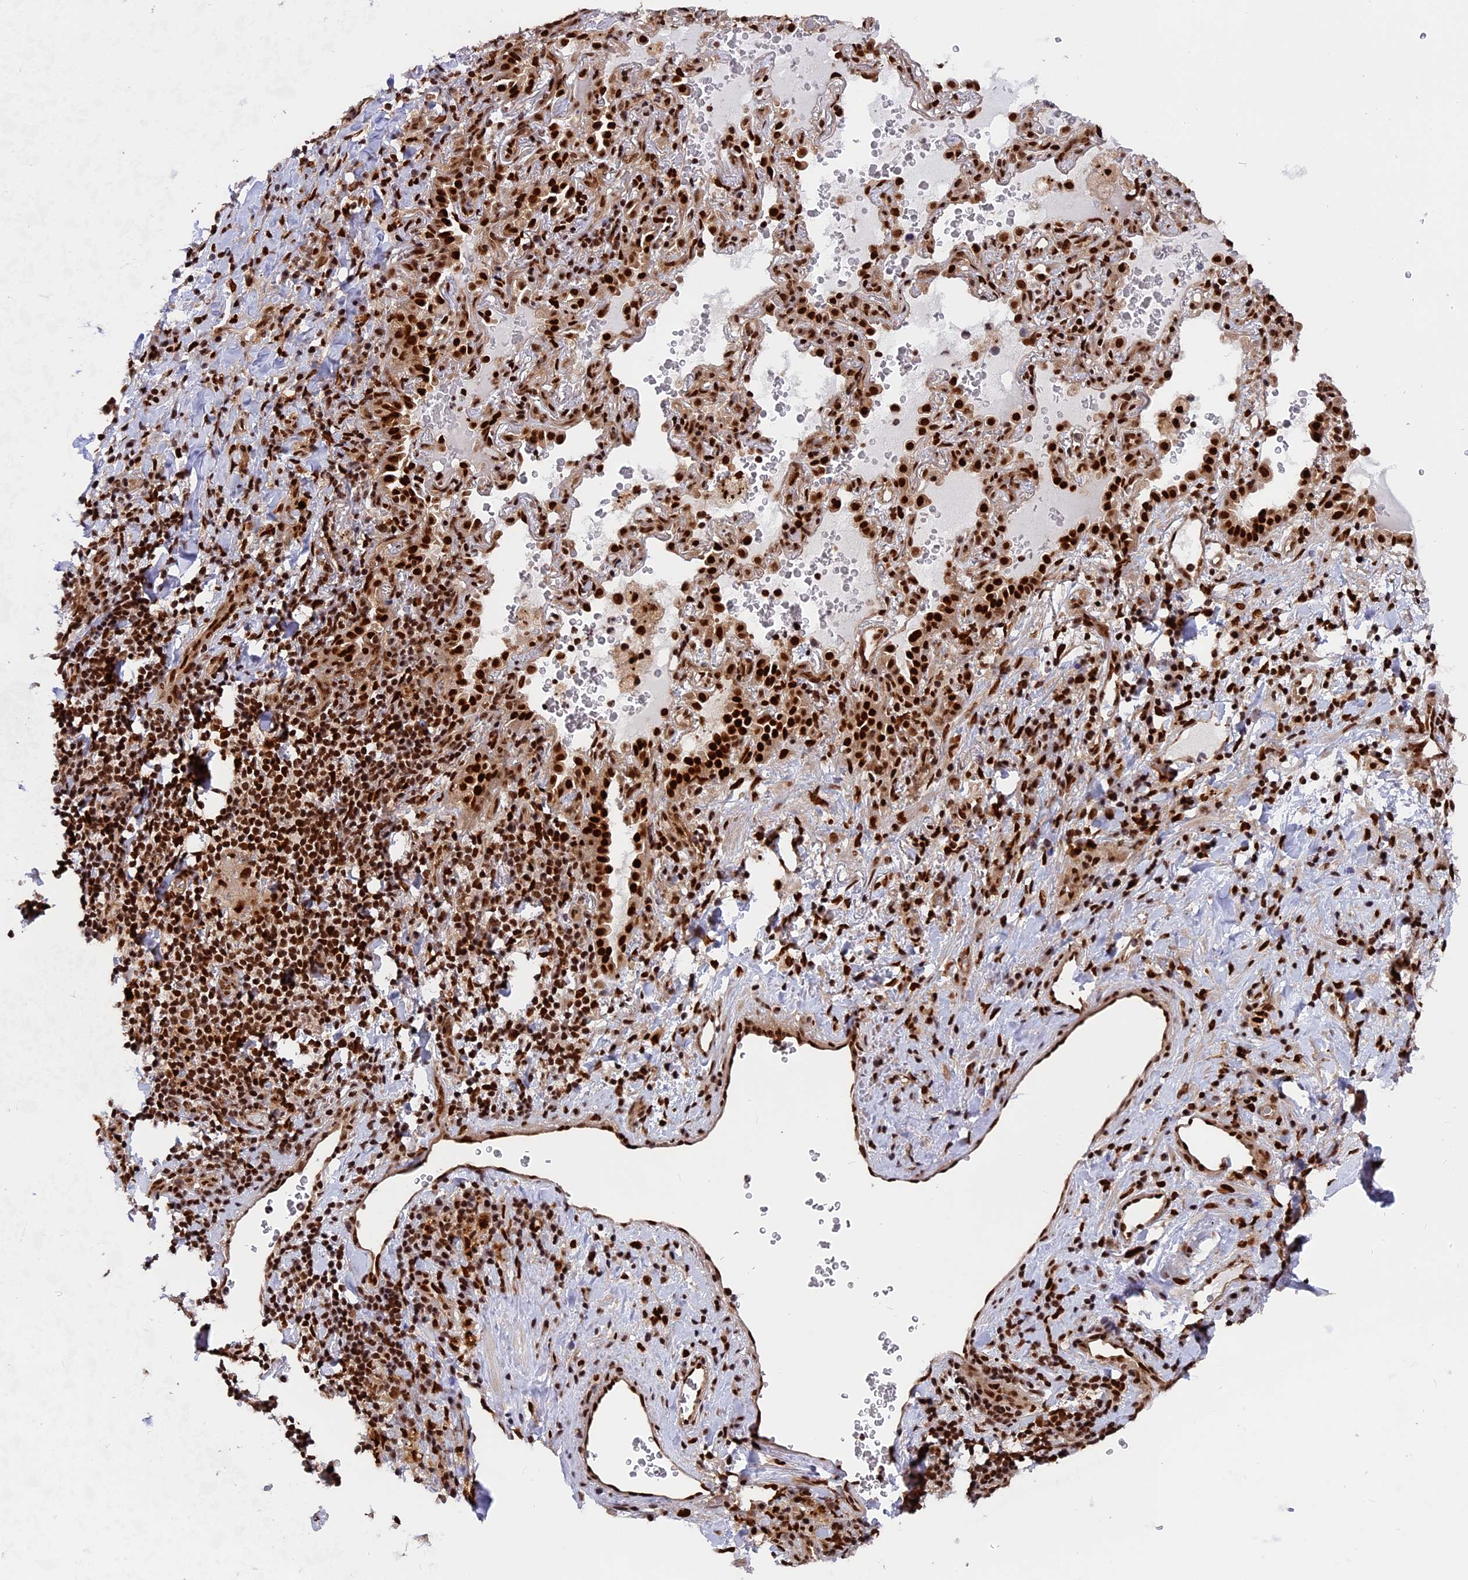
{"staining": {"intensity": "strong", "quantity": ">75%", "location": "nuclear"}, "tissue": "lung cancer", "cell_type": "Tumor cells", "image_type": "cancer", "snomed": [{"axis": "morphology", "description": "Squamous cell carcinoma, NOS"}, {"axis": "topography", "description": "Lung"}], "caption": "Lung cancer (squamous cell carcinoma) was stained to show a protein in brown. There is high levels of strong nuclear expression in approximately >75% of tumor cells.", "gene": "RAMAC", "patient": {"sex": "female", "age": 63}}